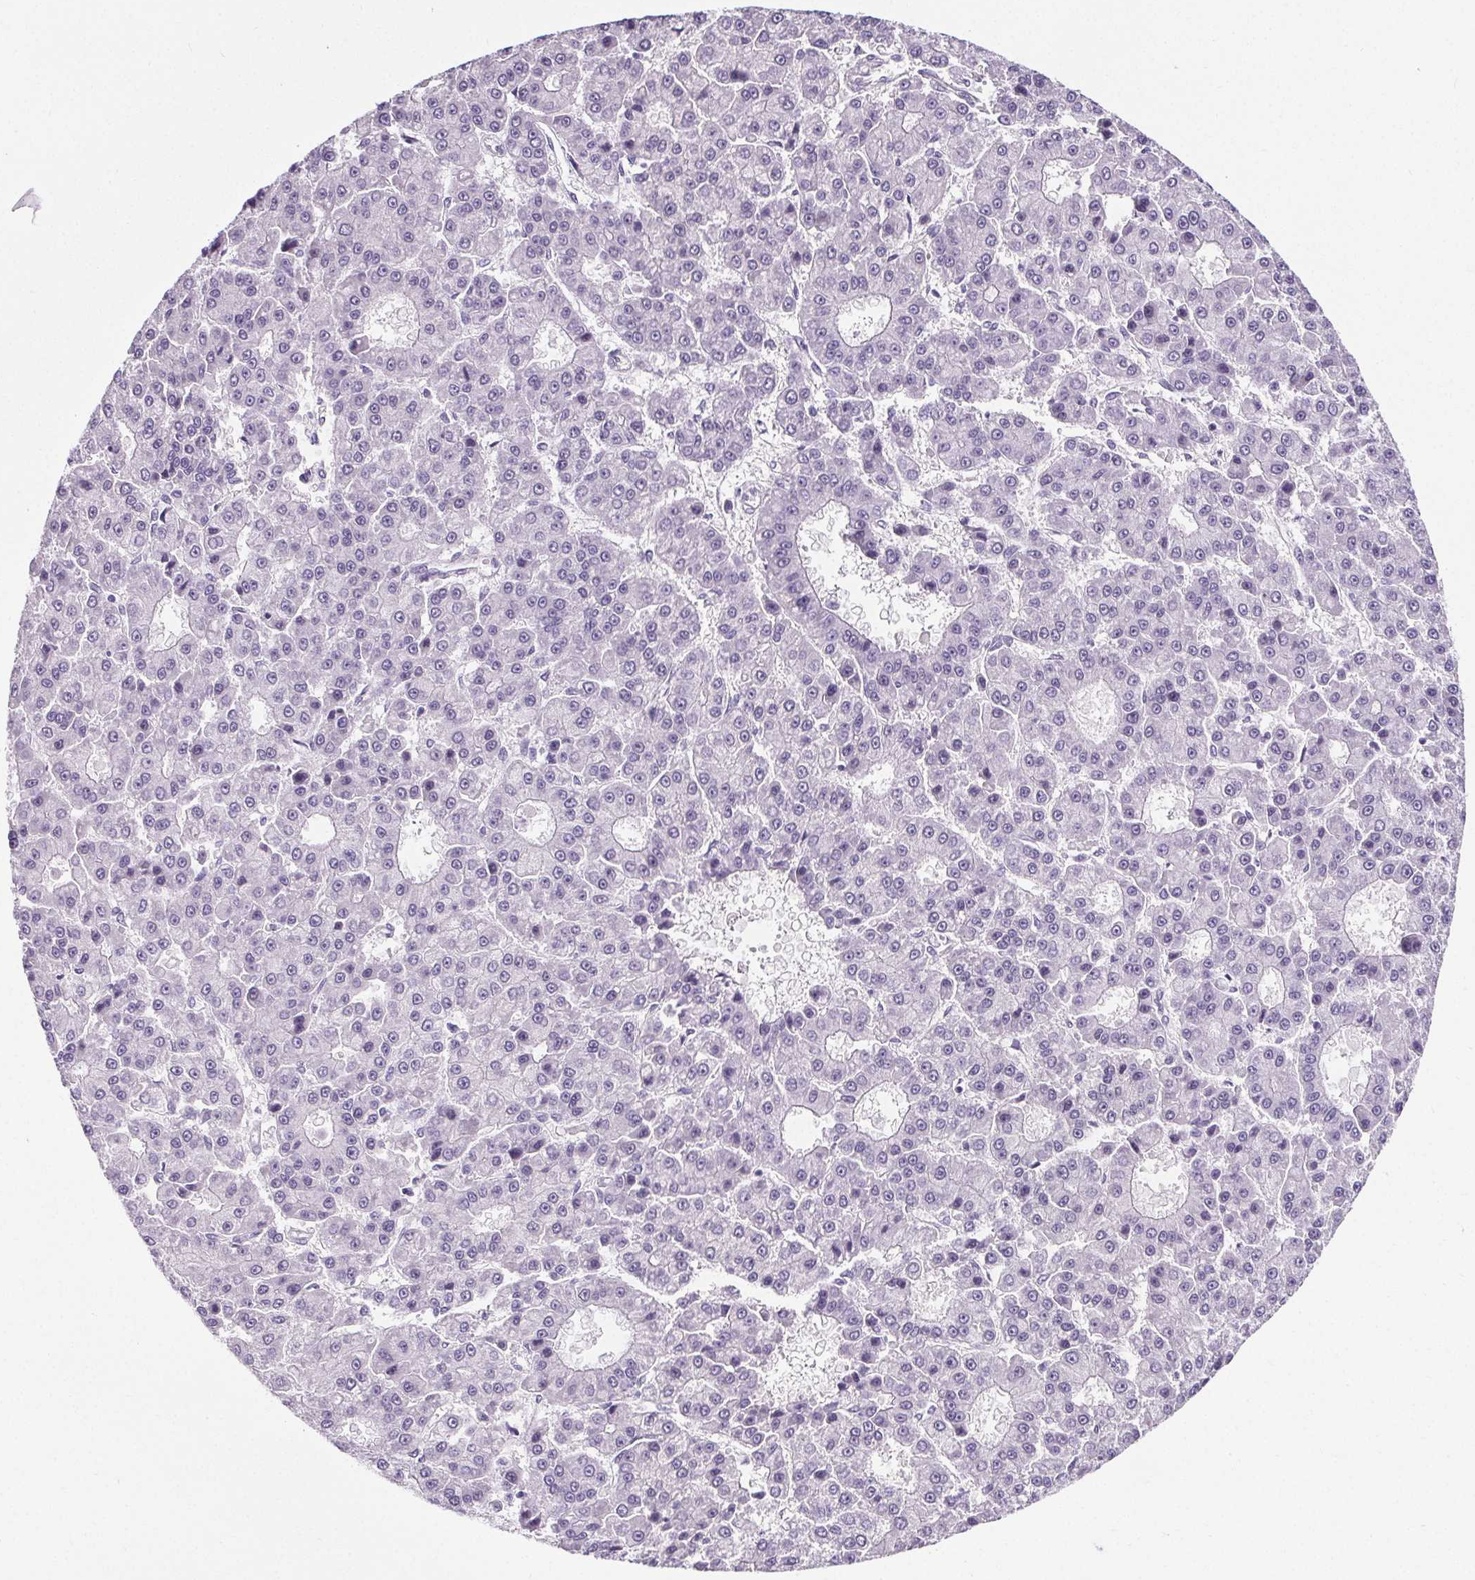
{"staining": {"intensity": "negative", "quantity": "none", "location": "none"}, "tissue": "liver cancer", "cell_type": "Tumor cells", "image_type": "cancer", "snomed": [{"axis": "morphology", "description": "Carcinoma, Hepatocellular, NOS"}, {"axis": "topography", "description": "Liver"}], "caption": "DAB (3,3'-diaminobenzidine) immunohistochemical staining of human liver cancer (hepatocellular carcinoma) demonstrates no significant staining in tumor cells.", "gene": "ELAVL2", "patient": {"sex": "male", "age": 70}}